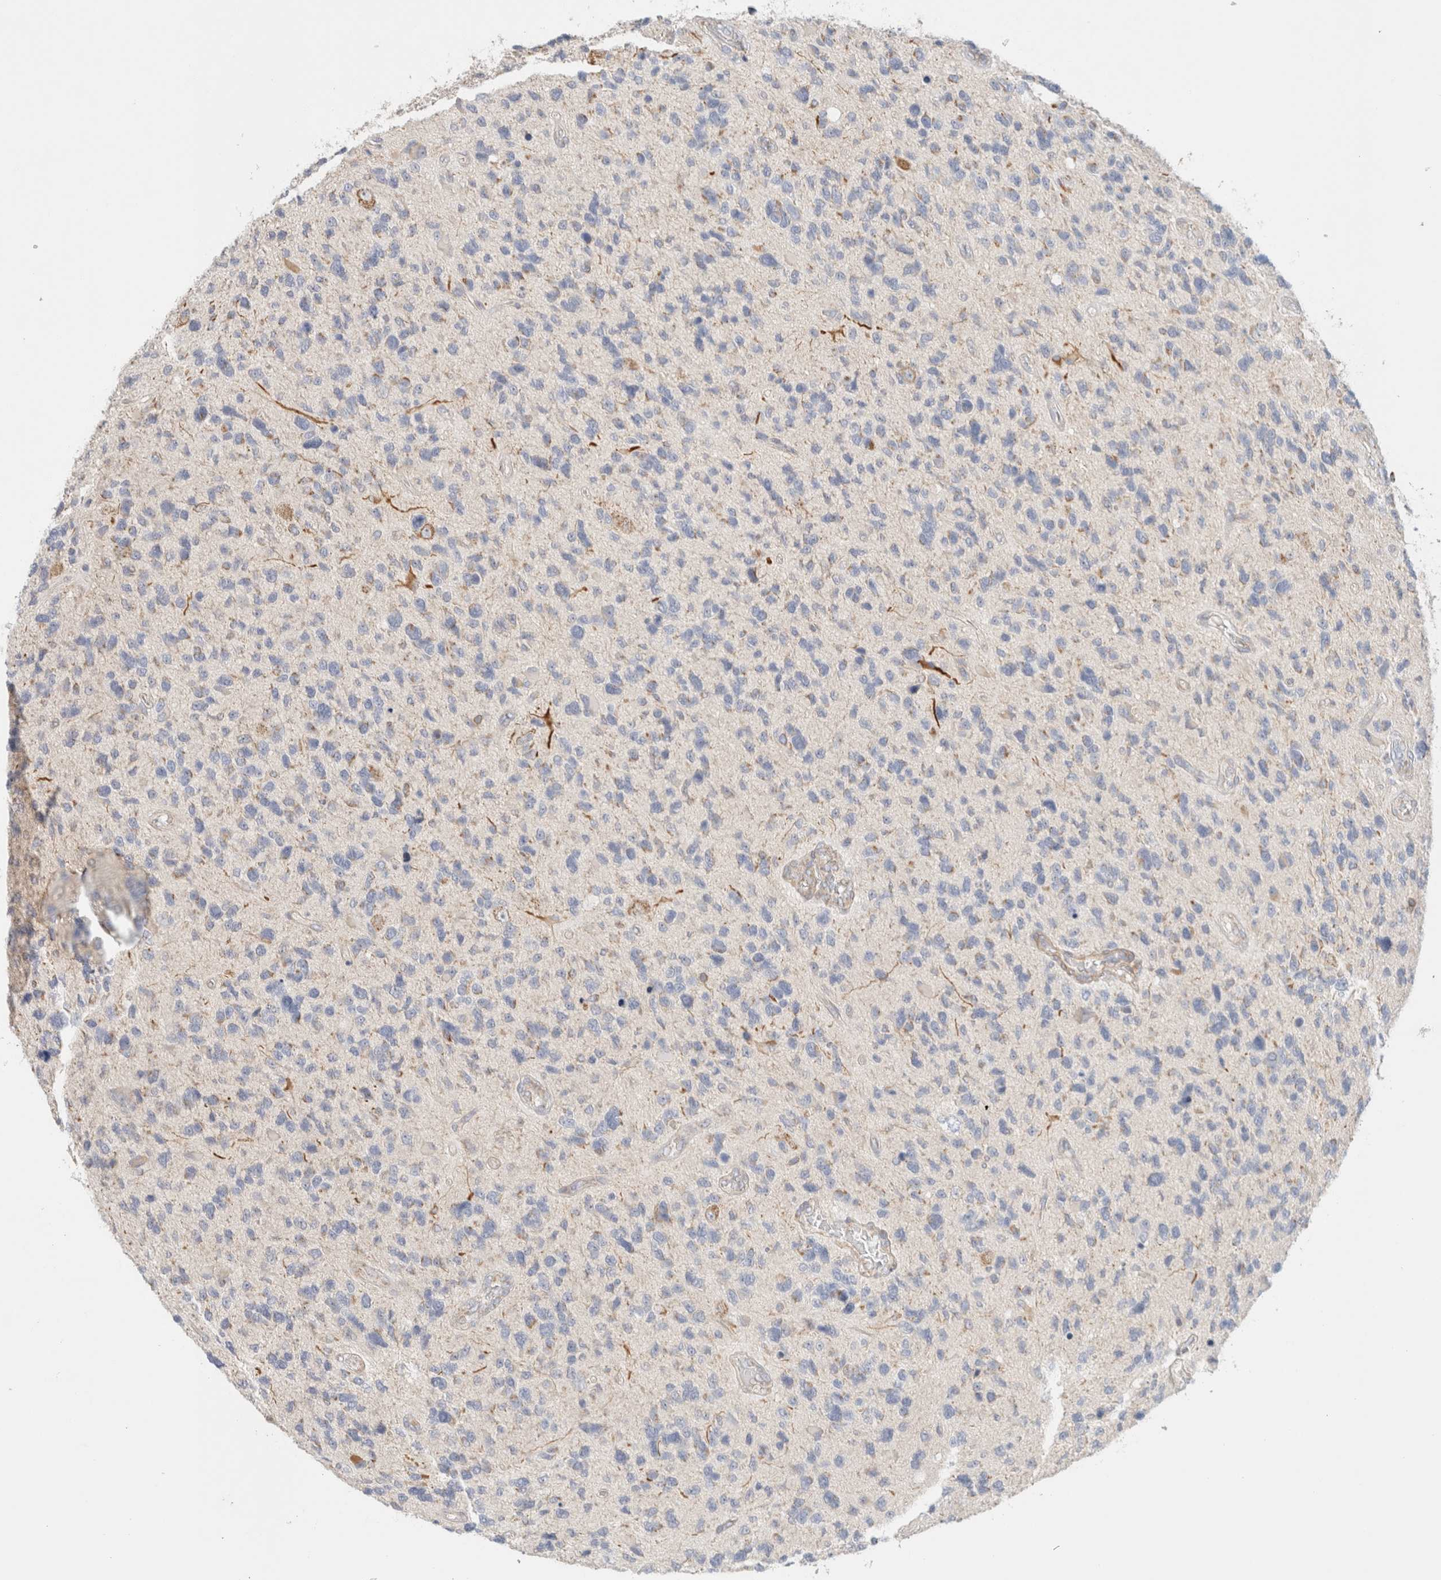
{"staining": {"intensity": "moderate", "quantity": "<25%", "location": "cytoplasmic/membranous"}, "tissue": "glioma", "cell_type": "Tumor cells", "image_type": "cancer", "snomed": [{"axis": "morphology", "description": "Glioma, malignant, High grade"}, {"axis": "topography", "description": "Brain"}], "caption": "Malignant high-grade glioma stained for a protein shows moderate cytoplasmic/membranous positivity in tumor cells.", "gene": "MRM3", "patient": {"sex": "female", "age": 58}}